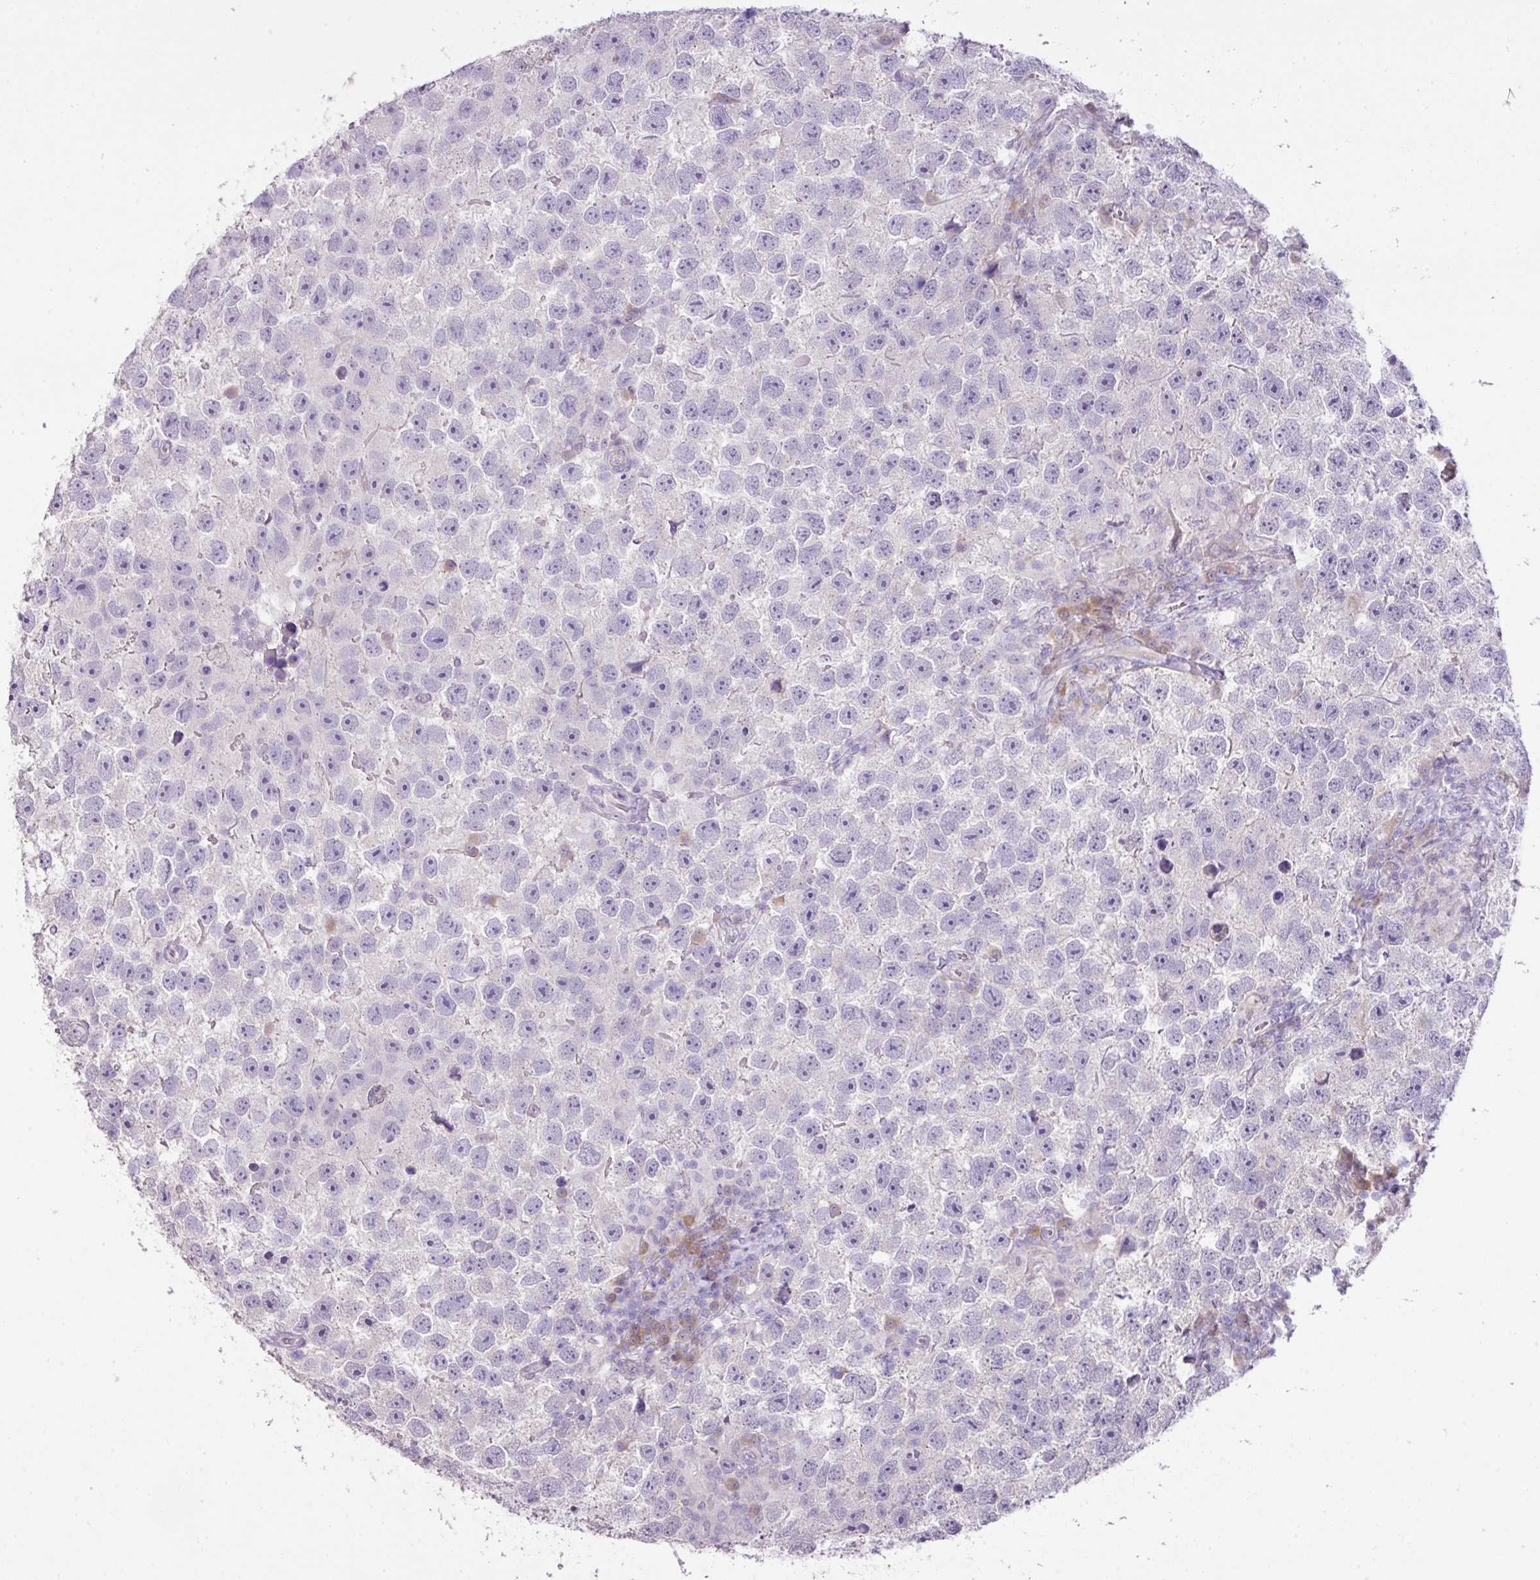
{"staining": {"intensity": "negative", "quantity": "none", "location": "none"}, "tissue": "testis cancer", "cell_type": "Tumor cells", "image_type": "cancer", "snomed": [{"axis": "morphology", "description": "Seminoma, NOS"}, {"axis": "topography", "description": "Testis"}], "caption": "Tumor cells are negative for brown protein staining in testis seminoma.", "gene": "DIP2A", "patient": {"sex": "male", "age": 26}}